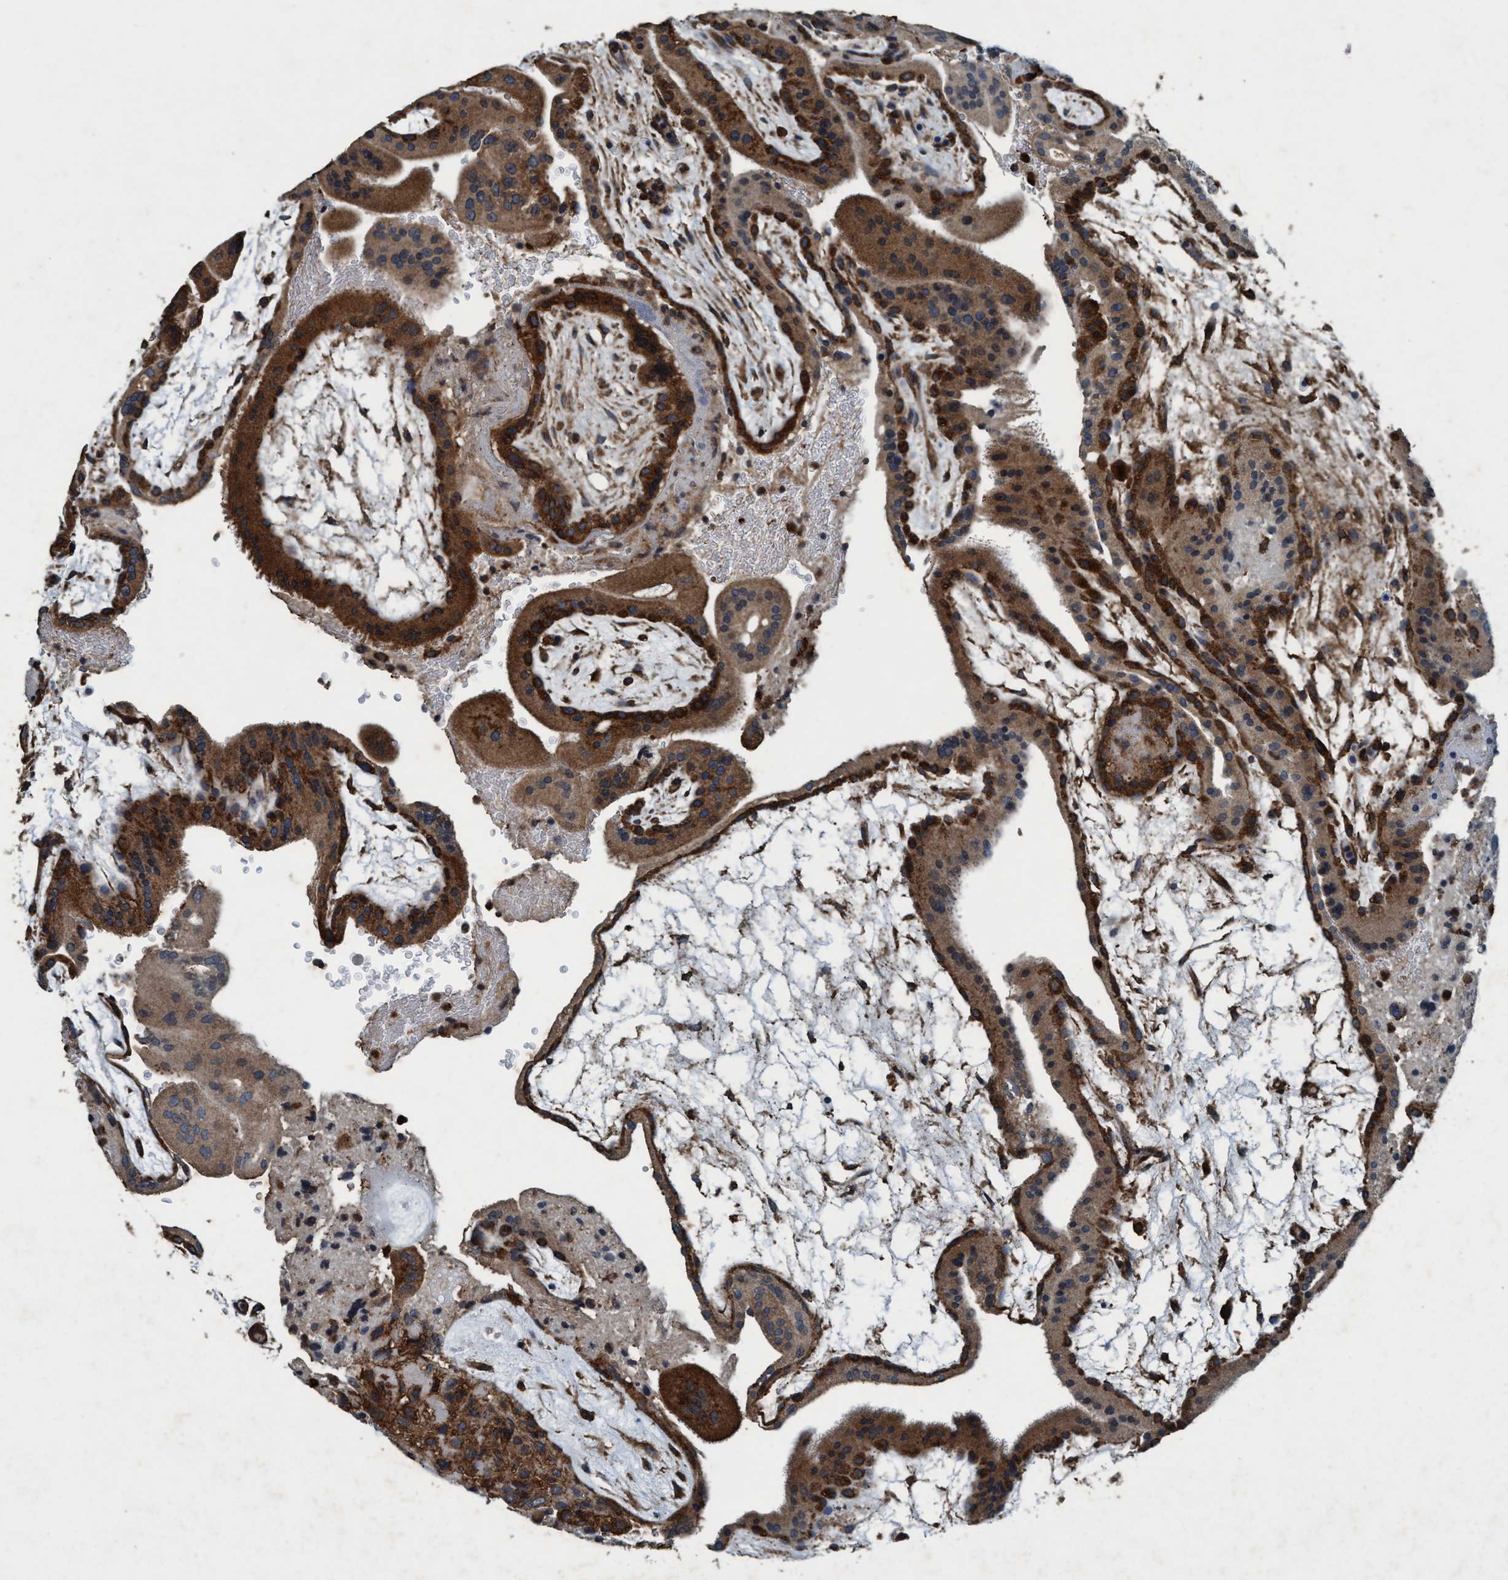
{"staining": {"intensity": "strong", "quantity": ">75%", "location": "cytoplasmic/membranous"}, "tissue": "placenta", "cell_type": "Trophoblastic cells", "image_type": "normal", "snomed": [{"axis": "morphology", "description": "Normal tissue, NOS"}, {"axis": "topography", "description": "Placenta"}], "caption": "Immunohistochemistry (IHC) micrograph of benign placenta: placenta stained using immunohistochemistry reveals high levels of strong protein expression localized specifically in the cytoplasmic/membranous of trophoblastic cells, appearing as a cytoplasmic/membranous brown color.", "gene": "AKT1S1", "patient": {"sex": "female", "age": 19}}